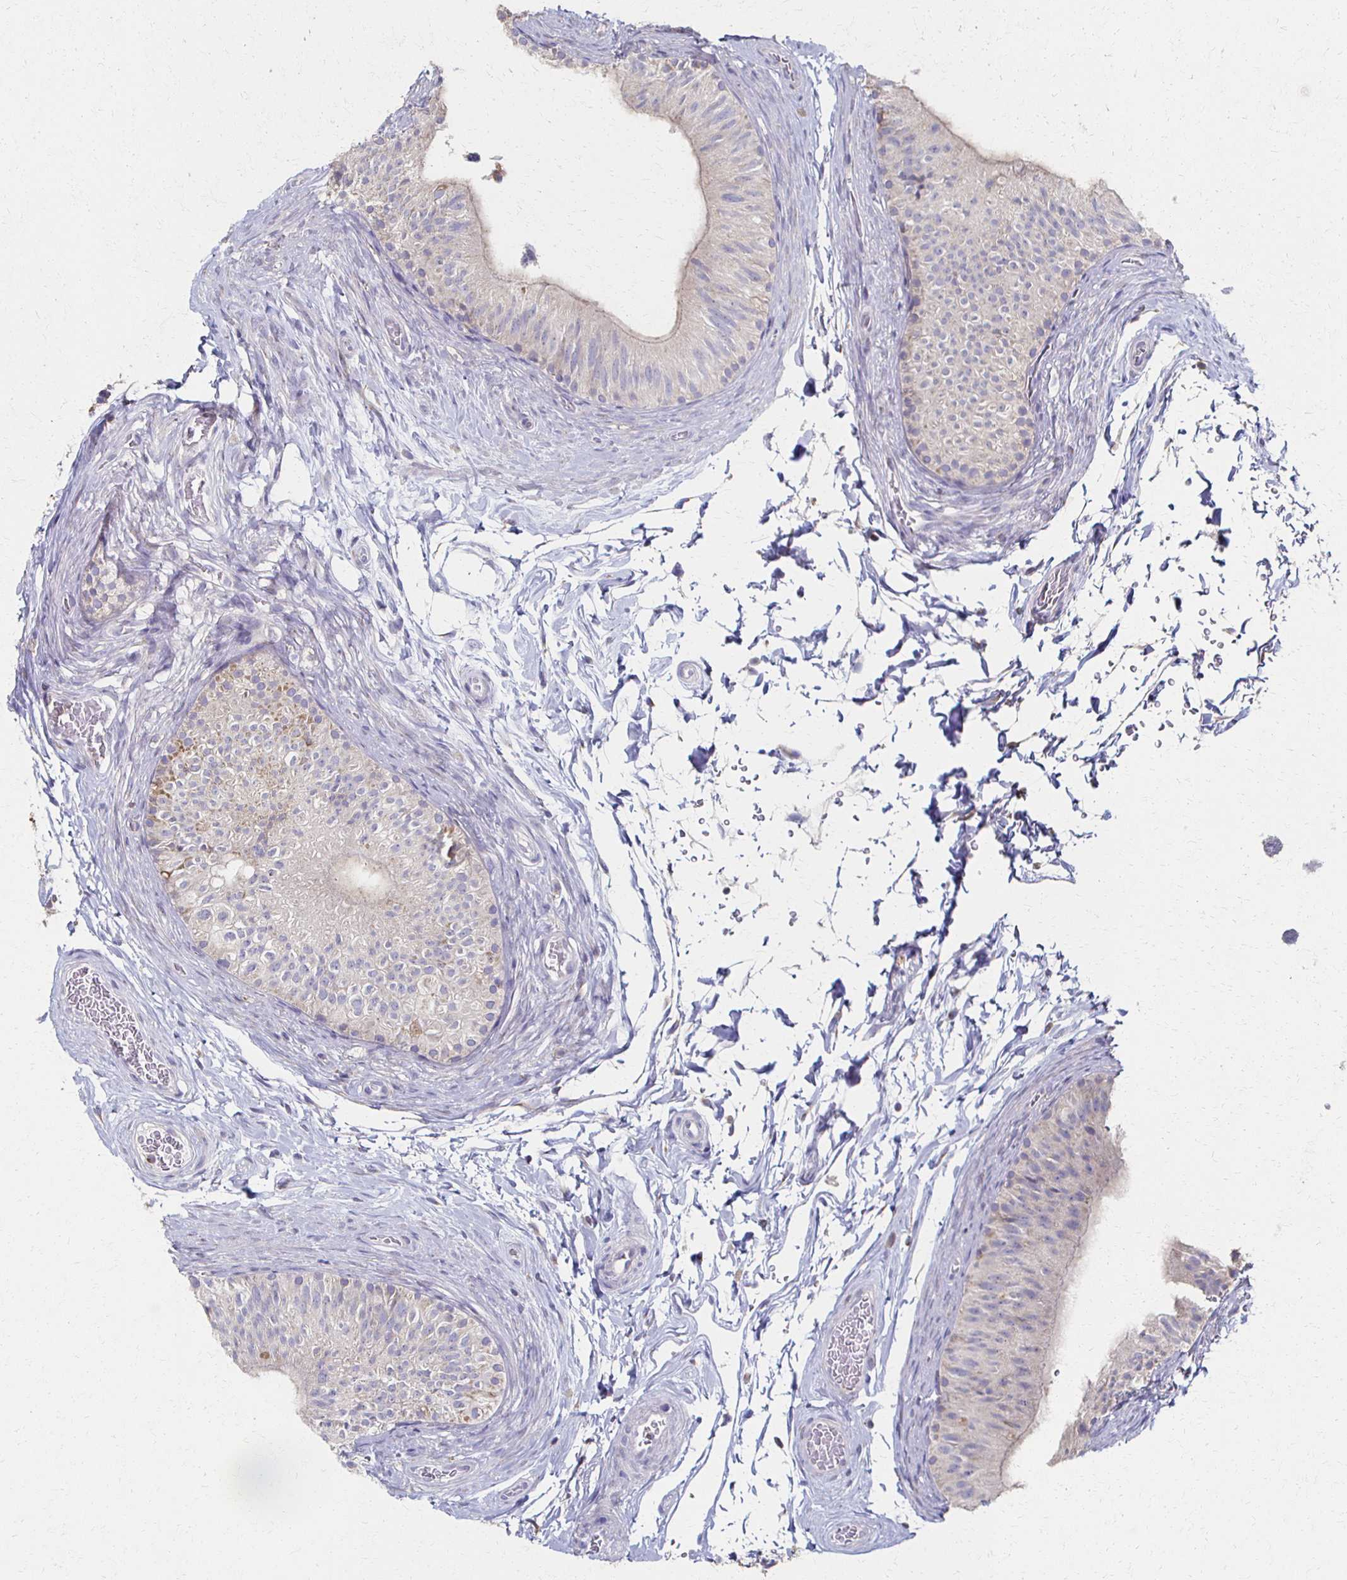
{"staining": {"intensity": "negative", "quantity": "none", "location": "none"}, "tissue": "epididymis", "cell_type": "Glandular cells", "image_type": "normal", "snomed": [{"axis": "morphology", "description": "Normal tissue, NOS"}, {"axis": "topography", "description": "Epididymis, spermatic cord, NOS"}, {"axis": "topography", "description": "Epididymis"}], "caption": "Immunohistochemistry of benign epididymis displays no expression in glandular cells. (Stains: DAB immunohistochemistry (IHC) with hematoxylin counter stain, Microscopy: brightfield microscopy at high magnification).", "gene": "CX3CR1", "patient": {"sex": "male", "age": 31}}